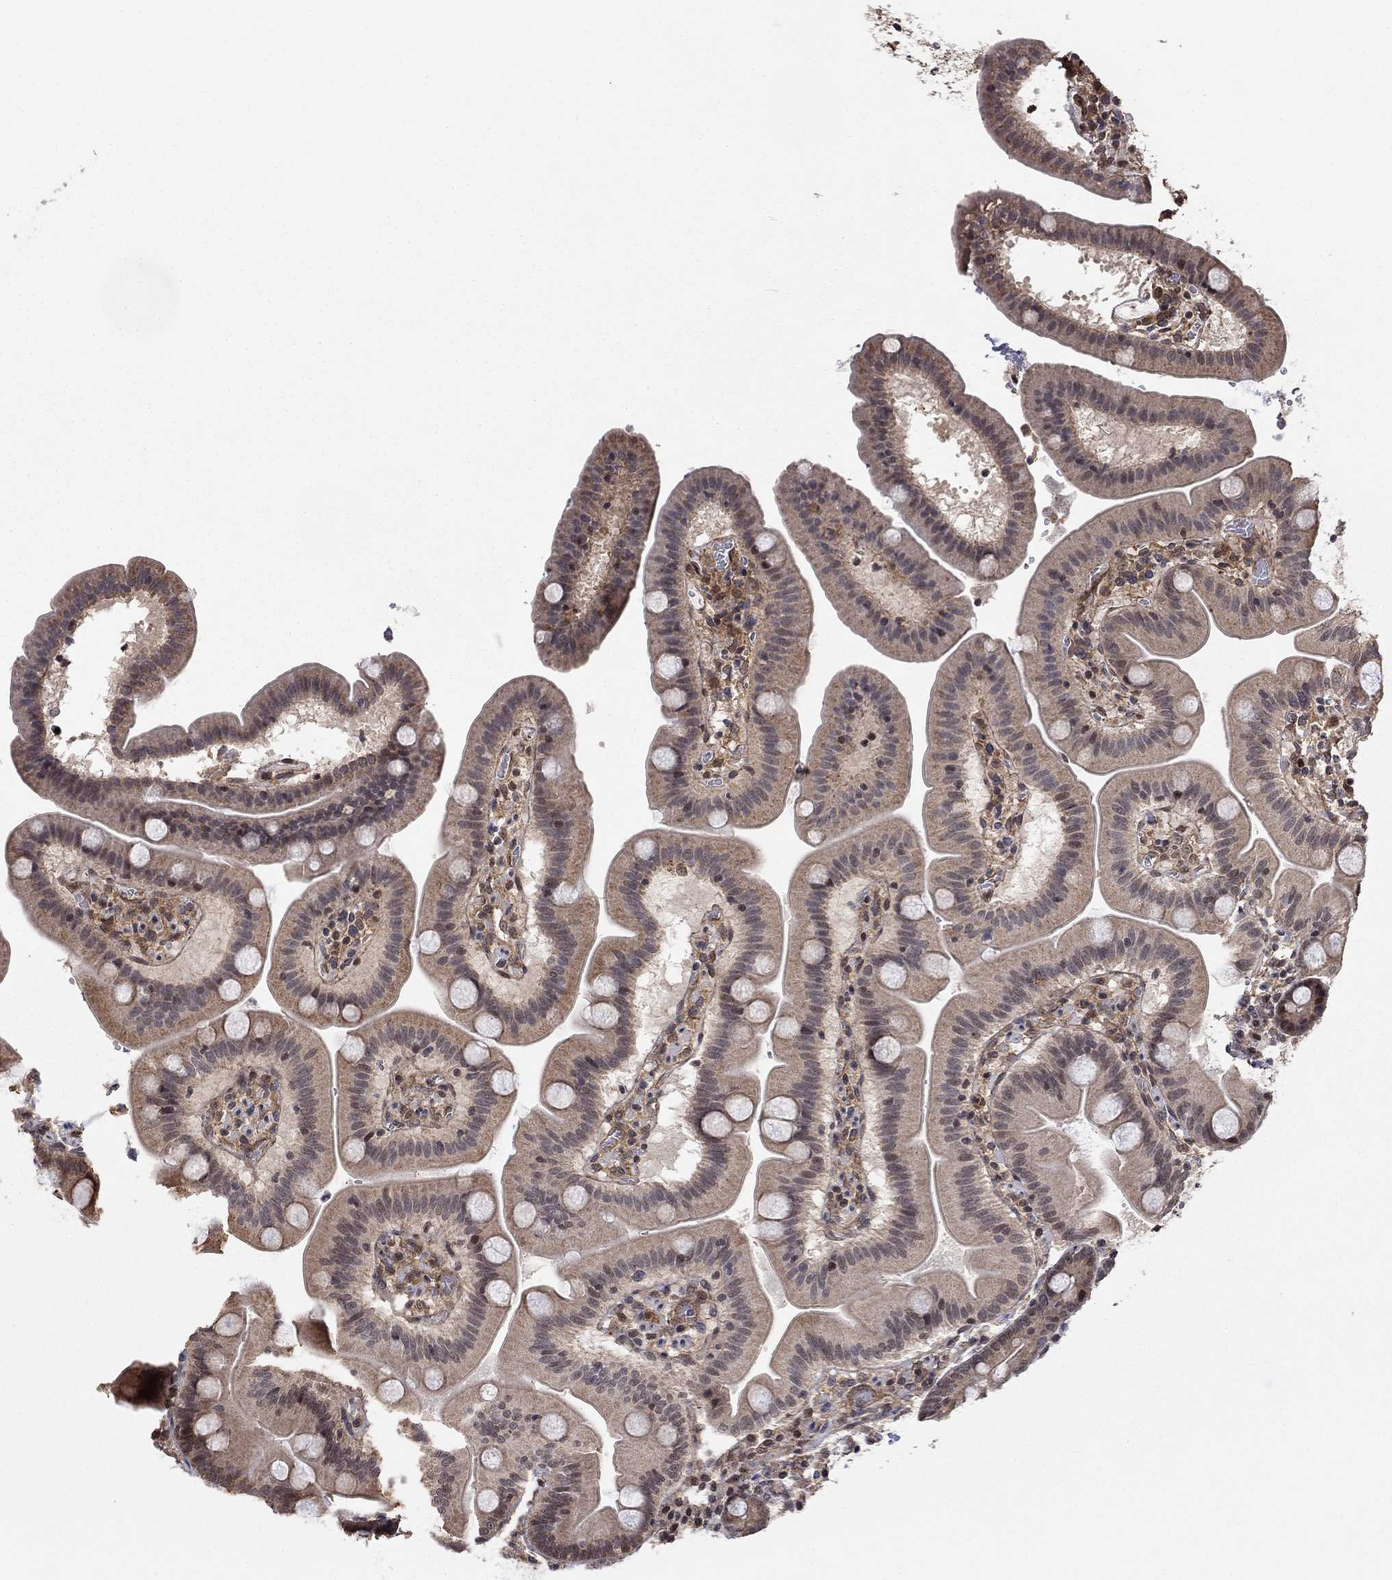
{"staining": {"intensity": "moderate", "quantity": "25%-75%", "location": "cytoplasmic/membranous"}, "tissue": "duodenum", "cell_type": "Glandular cells", "image_type": "normal", "snomed": [{"axis": "morphology", "description": "Normal tissue, NOS"}, {"axis": "topography", "description": "Duodenum"}], "caption": "A brown stain shows moderate cytoplasmic/membranous staining of a protein in glandular cells of benign human duodenum. (brown staining indicates protein expression, while blue staining denotes nuclei).", "gene": "TDP1", "patient": {"sex": "male", "age": 59}}